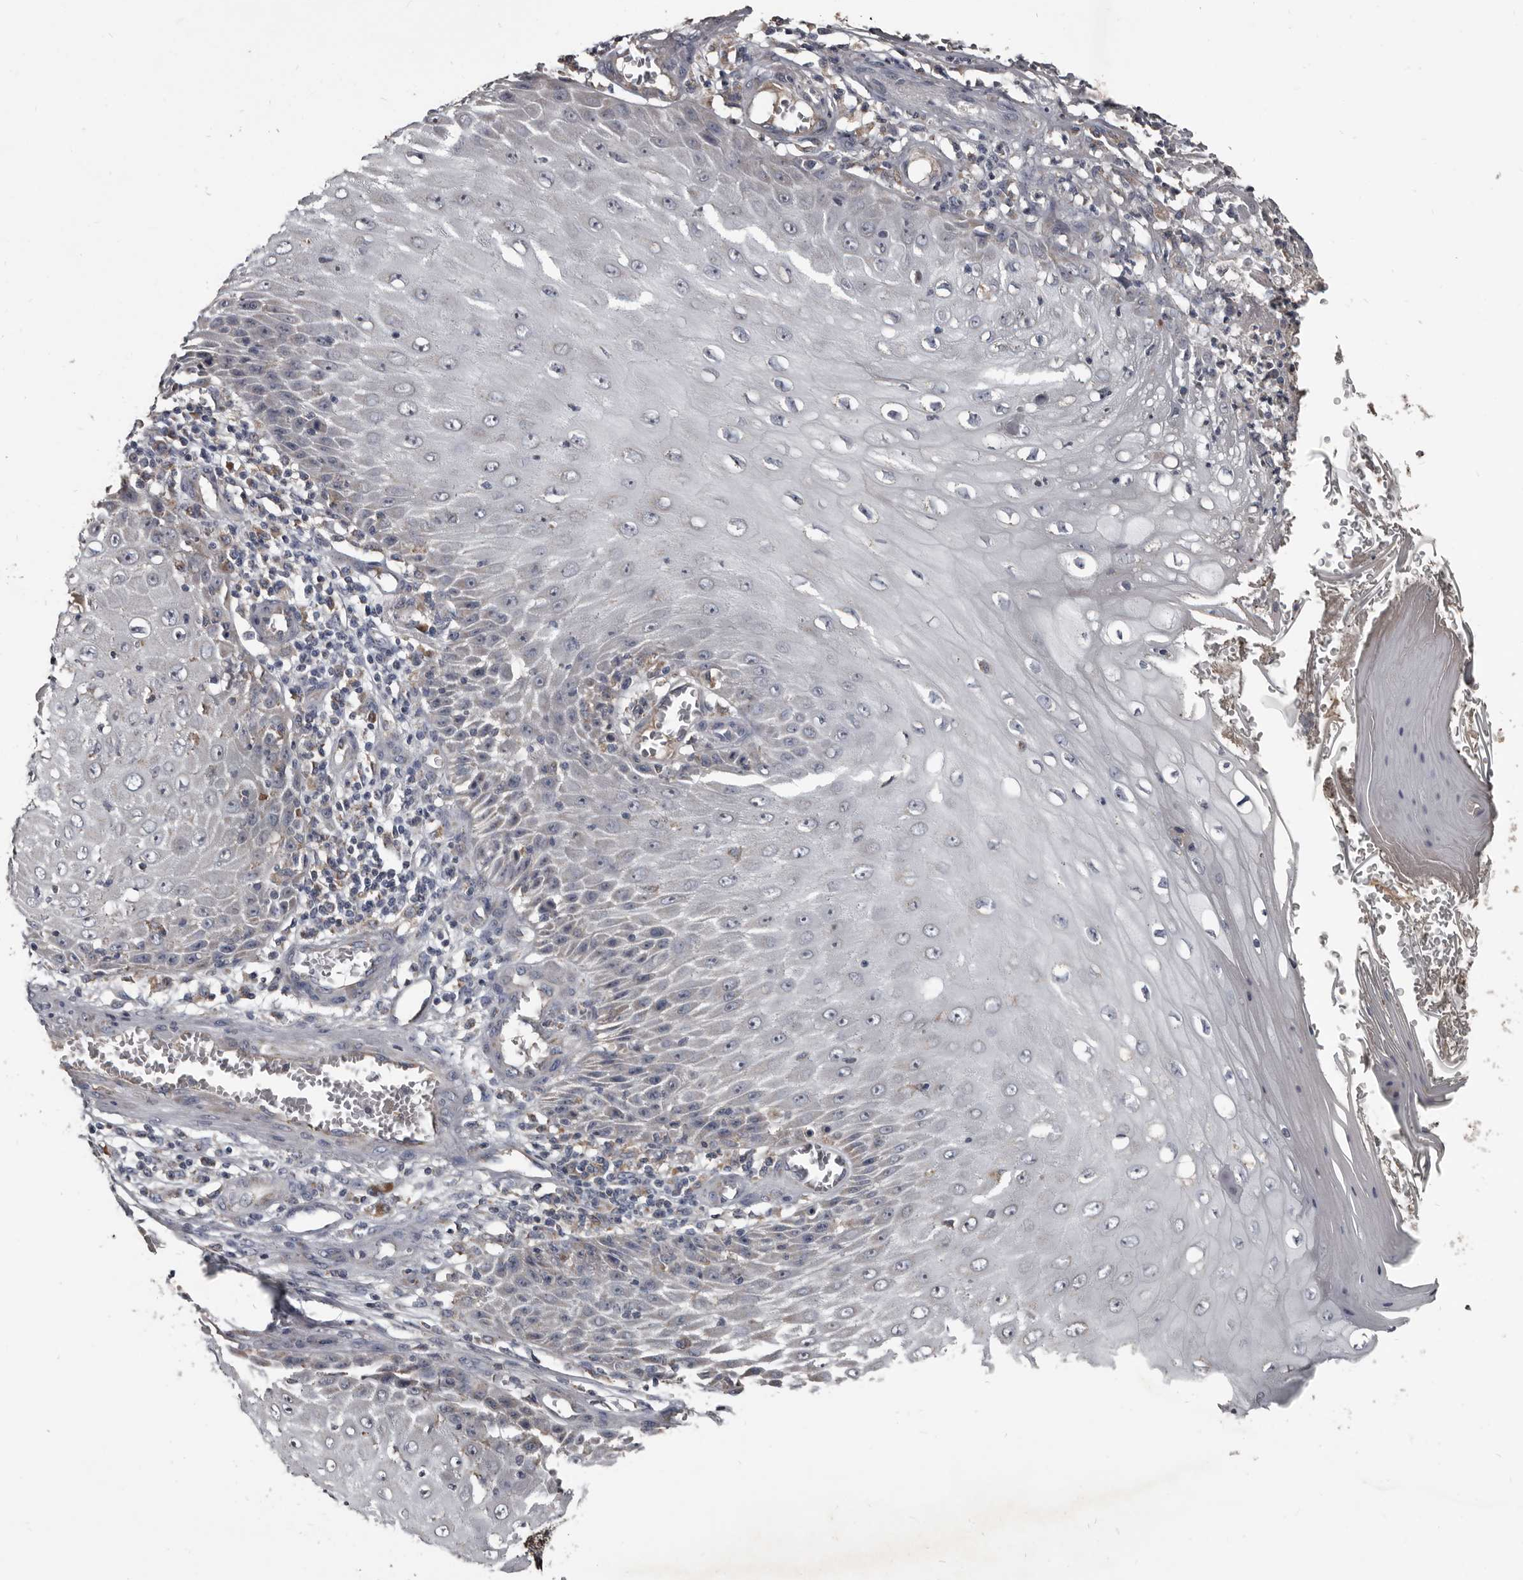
{"staining": {"intensity": "negative", "quantity": "none", "location": "none"}, "tissue": "skin cancer", "cell_type": "Tumor cells", "image_type": "cancer", "snomed": [{"axis": "morphology", "description": "Squamous cell carcinoma, NOS"}, {"axis": "topography", "description": "Skin"}], "caption": "A micrograph of skin cancer (squamous cell carcinoma) stained for a protein exhibits no brown staining in tumor cells. (Brightfield microscopy of DAB IHC at high magnification).", "gene": "GREB1", "patient": {"sex": "female", "age": 73}}